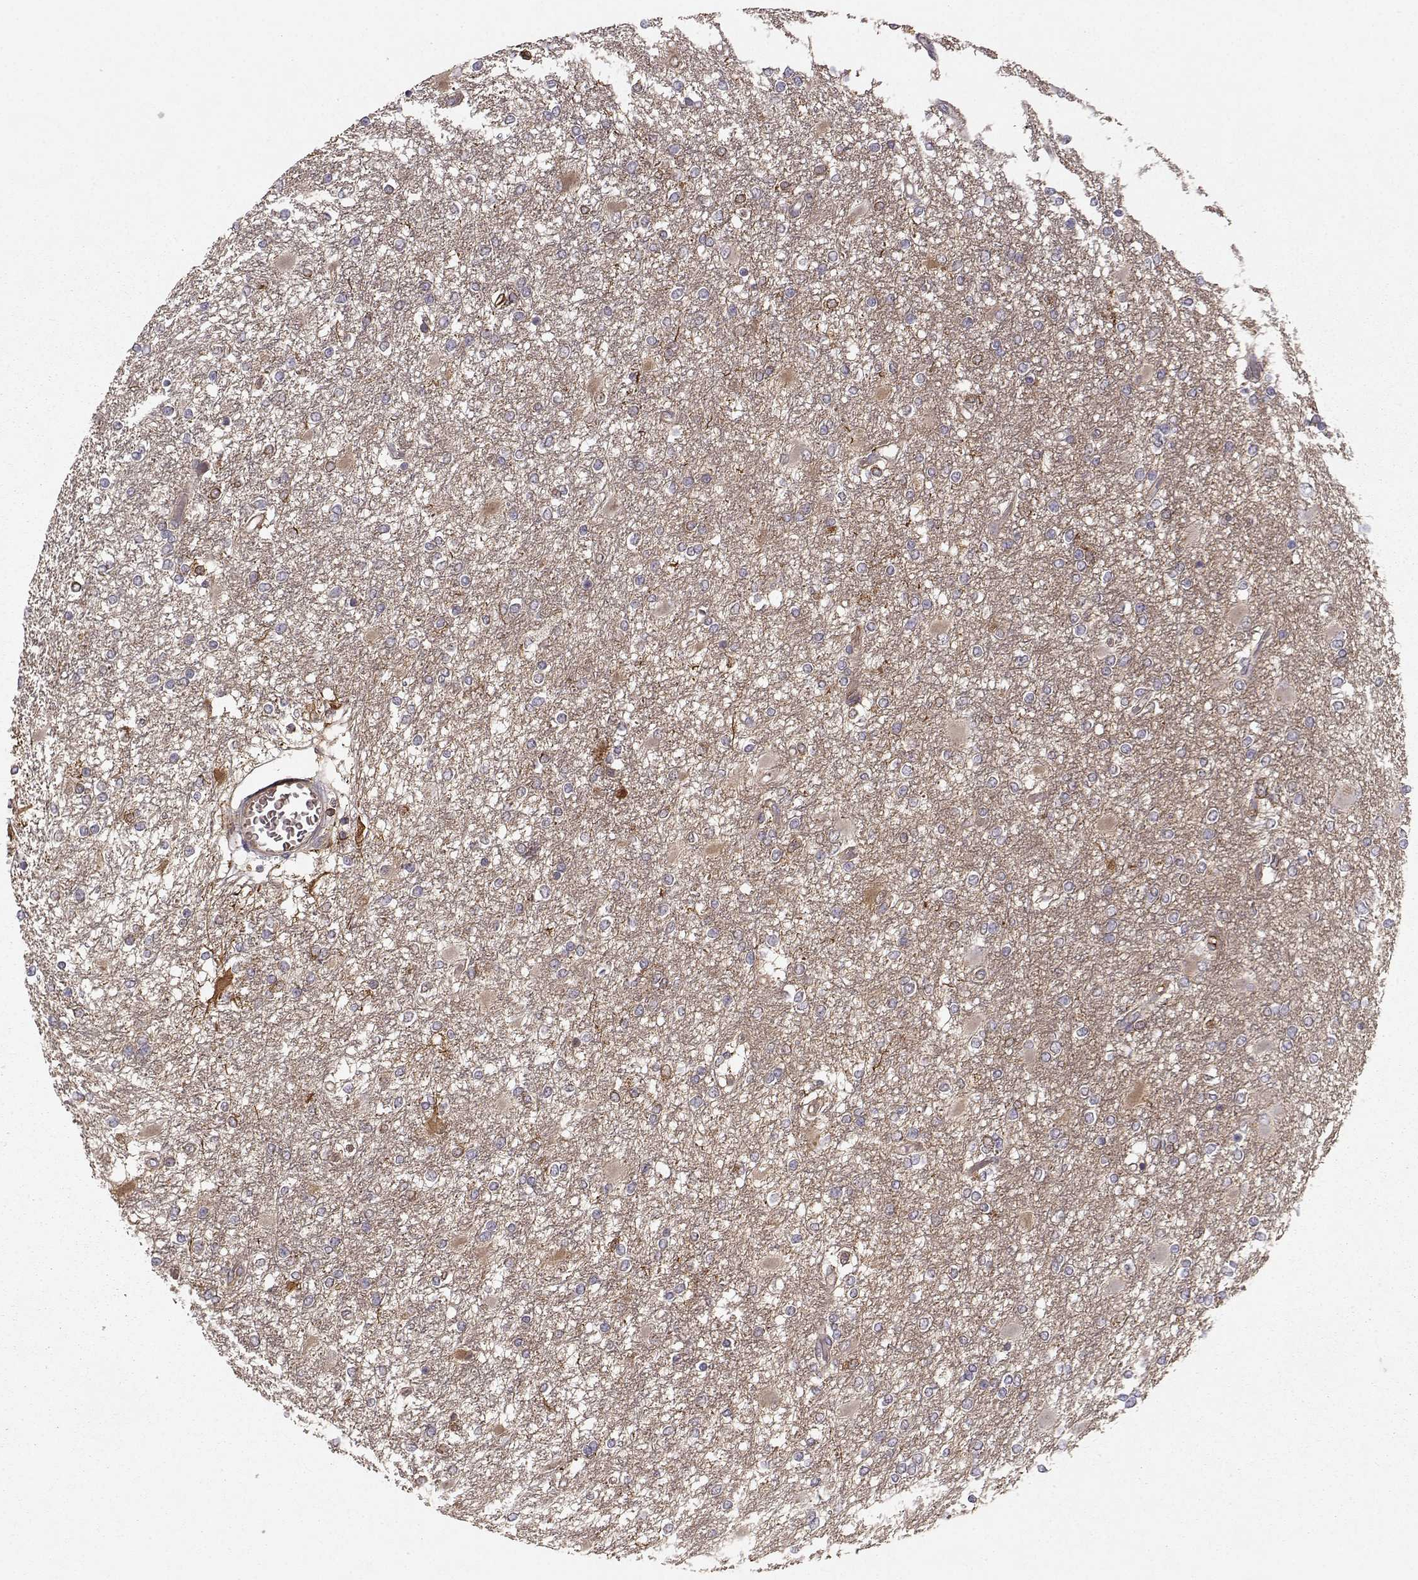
{"staining": {"intensity": "negative", "quantity": "none", "location": "none"}, "tissue": "glioma", "cell_type": "Tumor cells", "image_type": "cancer", "snomed": [{"axis": "morphology", "description": "Glioma, malignant, High grade"}, {"axis": "topography", "description": "Cerebral cortex"}], "caption": "A high-resolution photomicrograph shows immunohistochemistry staining of high-grade glioma (malignant), which reveals no significant staining in tumor cells.", "gene": "WNT6", "patient": {"sex": "male", "age": 79}}